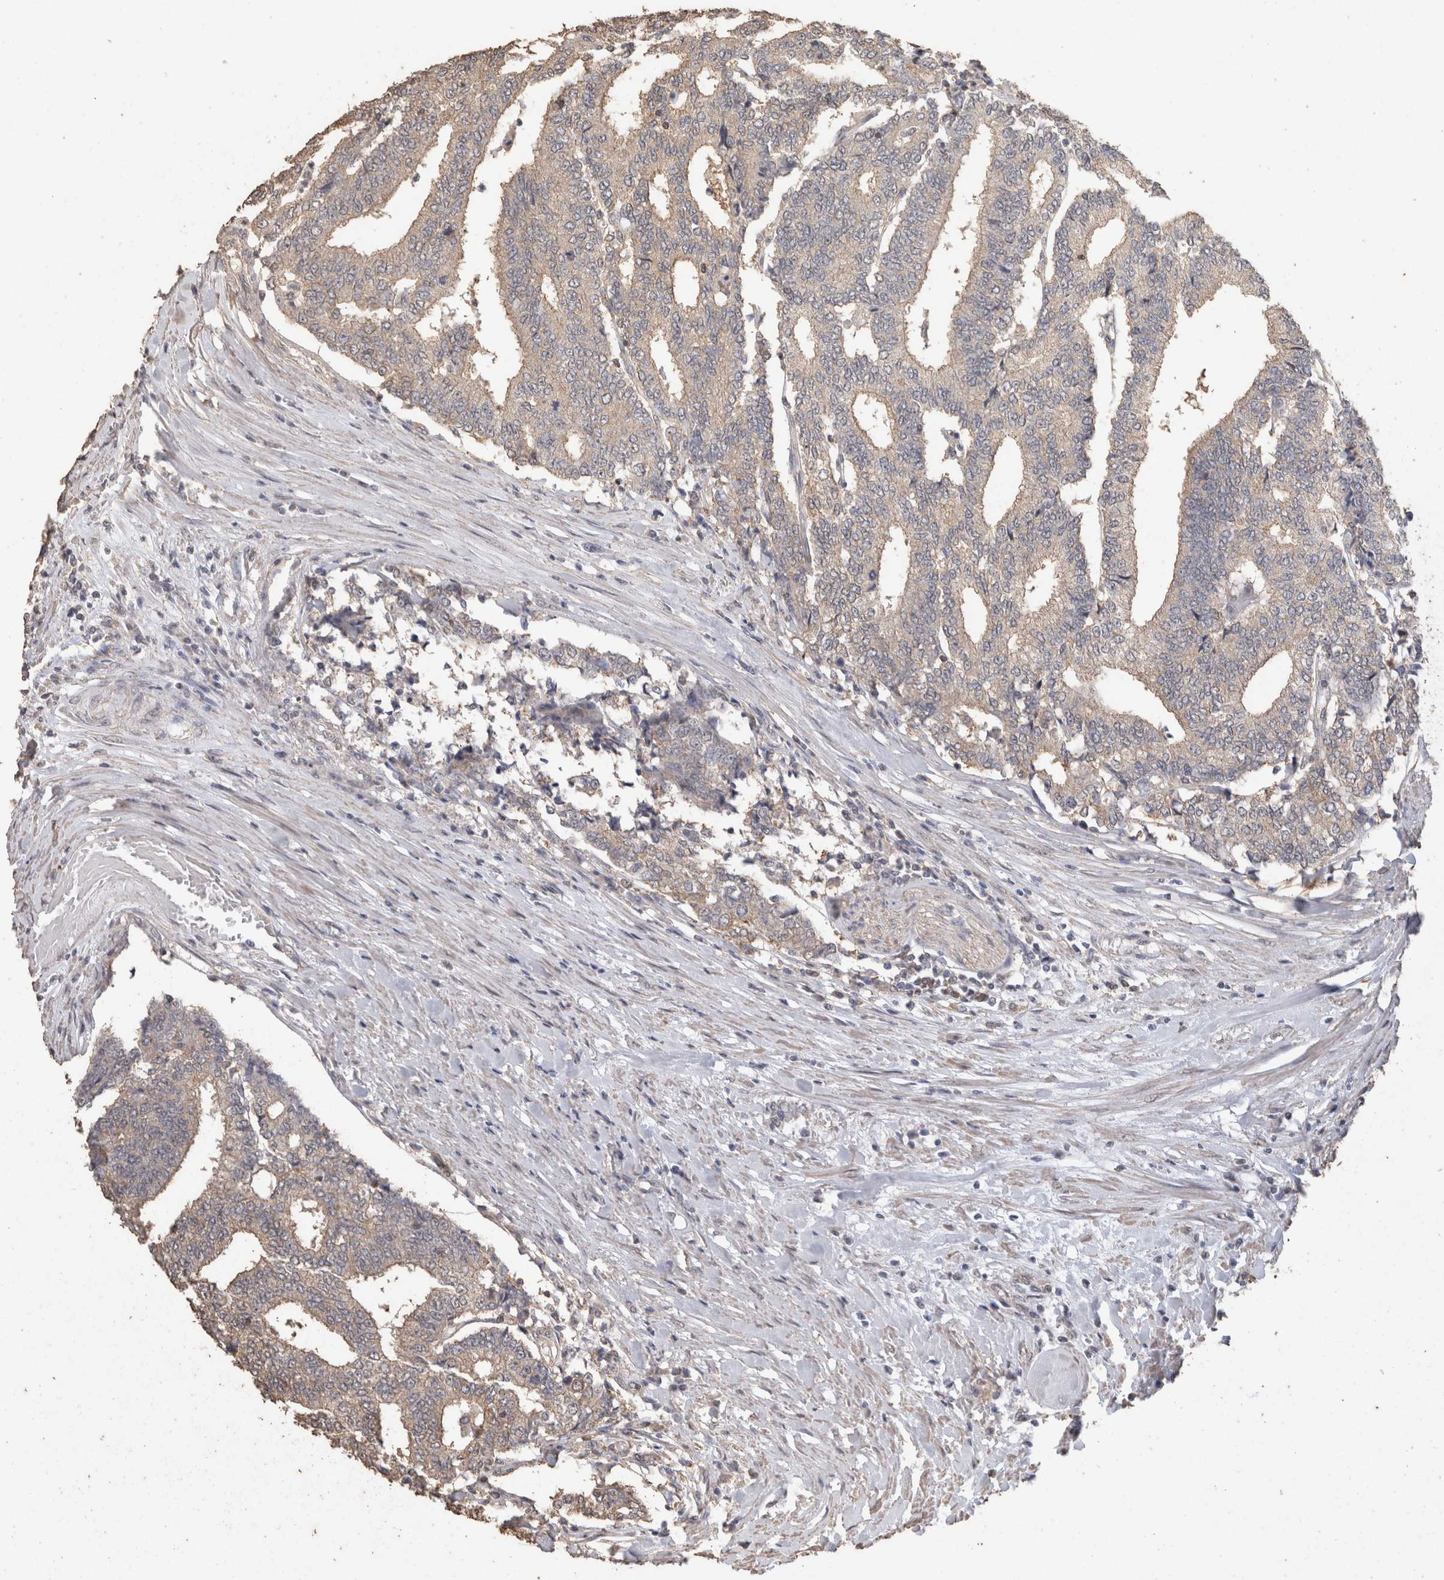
{"staining": {"intensity": "weak", "quantity": "<25%", "location": "cytoplasmic/membranous"}, "tissue": "prostate cancer", "cell_type": "Tumor cells", "image_type": "cancer", "snomed": [{"axis": "morphology", "description": "Normal tissue, NOS"}, {"axis": "morphology", "description": "Adenocarcinoma, High grade"}, {"axis": "topography", "description": "Prostate"}, {"axis": "topography", "description": "Seminal veicle"}], "caption": "DAB immunohistochemical staining of human prostate cancer reveals no significant positivity in tumor cells. (Brightfield microscopy of DAB (3,3'-diaminobenzidine) IHC at high magnification).", "gene": "CX3CL1", "patient": {"sex": "male", "age": 55}}